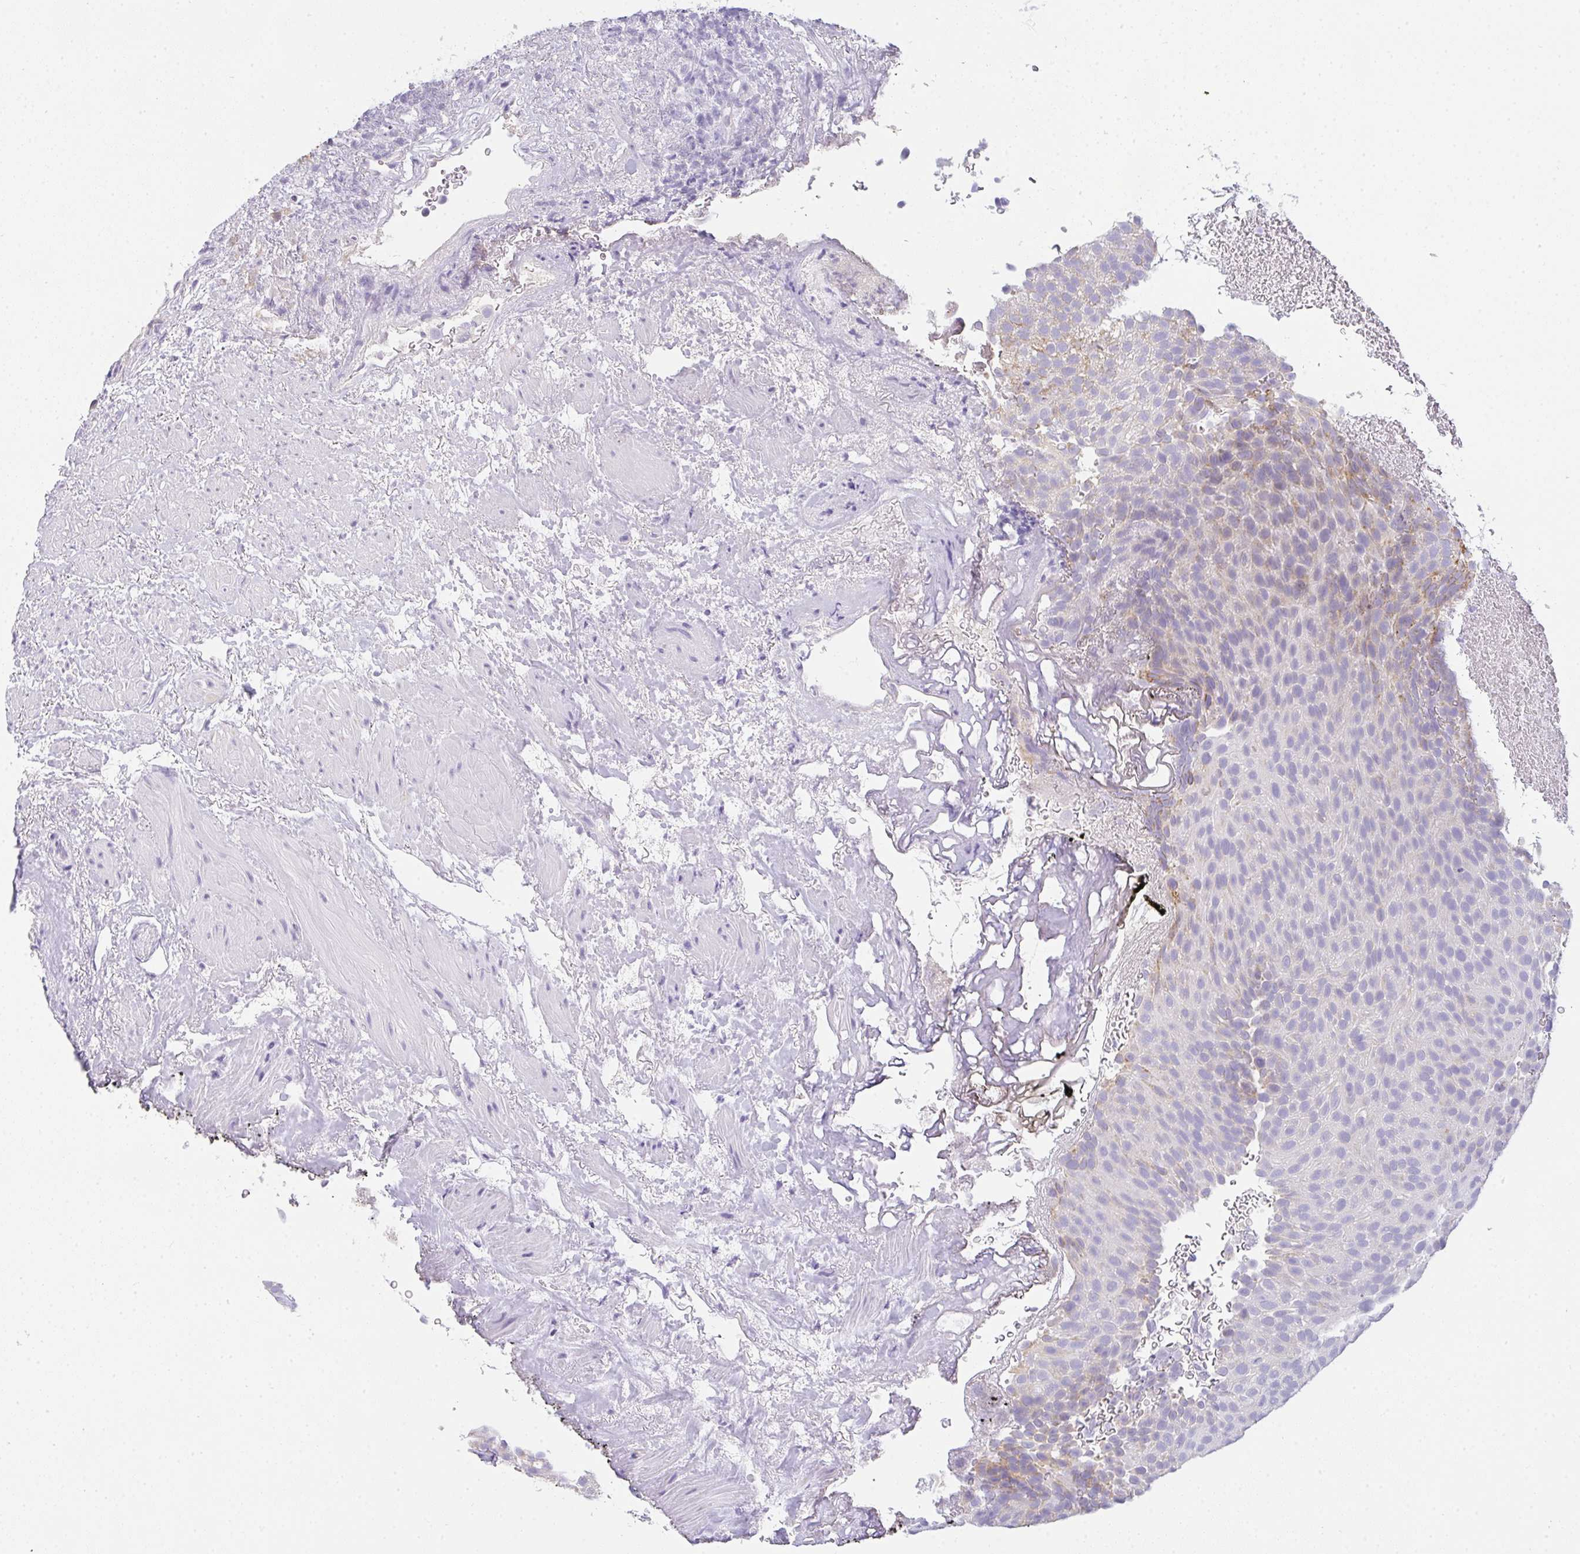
{"staining": {"intensity": "weak", "quantity": "<25%", "location": "cytoplasmic/membranous"}, "tissue": "urothelial cancer", "cell_type": "Tumor cells", "image_type": "cancer", "snomed": [{"axis": "morphology", "description": "Urothelial carcinoma, Low grade"}, {"axis": "topography", "description": "Urinary bladder"}], "caption": "A high-resolution photomicrograph shows IHC staining of urothelial carcinoma (low-grade), which demonstrates no significant staining in tumor cells.", "gene": "COX7B", "patient": {"sex": "male", "age": 78}}